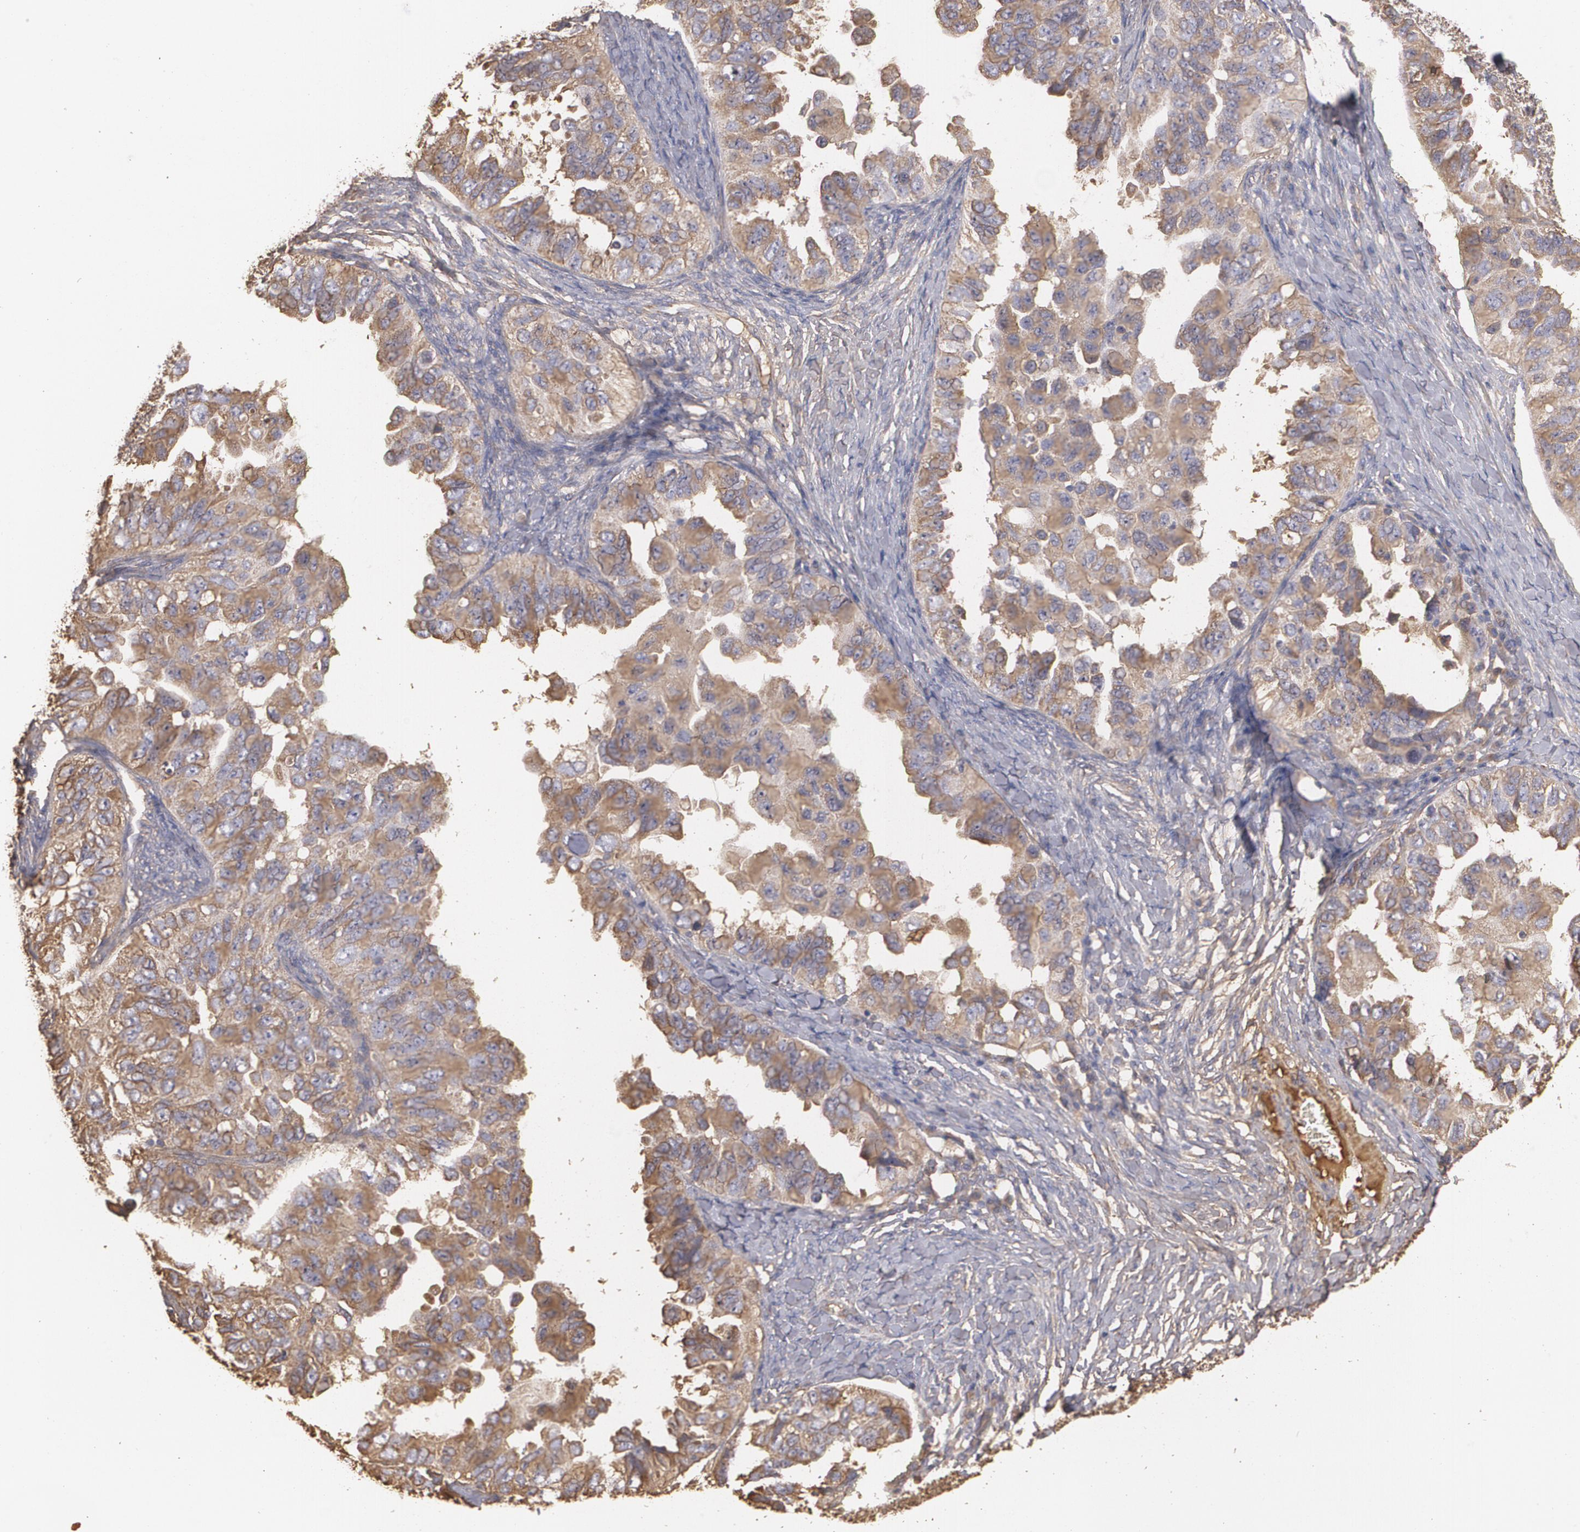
{"staining": {"intensity": "weak", "quantity": ">75%", "location": "cytoplasmic/membranous"}, "tissue": "ovarian cancer", "cell_type": "Tumor cells", "image_type": "cancer", "snomed": [{"axis": "morphology", "description": "Cystadenocarcinoma, serous, NOS"}, {"axis": "topography", "description": "Ovary"}], "caption": "Ovarian cancer stained with immunohistochemistry displays weak cytoplasmic/membranous staining in about >75% of tumor cells.", "gene": "PON1", "patient": {"sex": "female", "age": 82}}